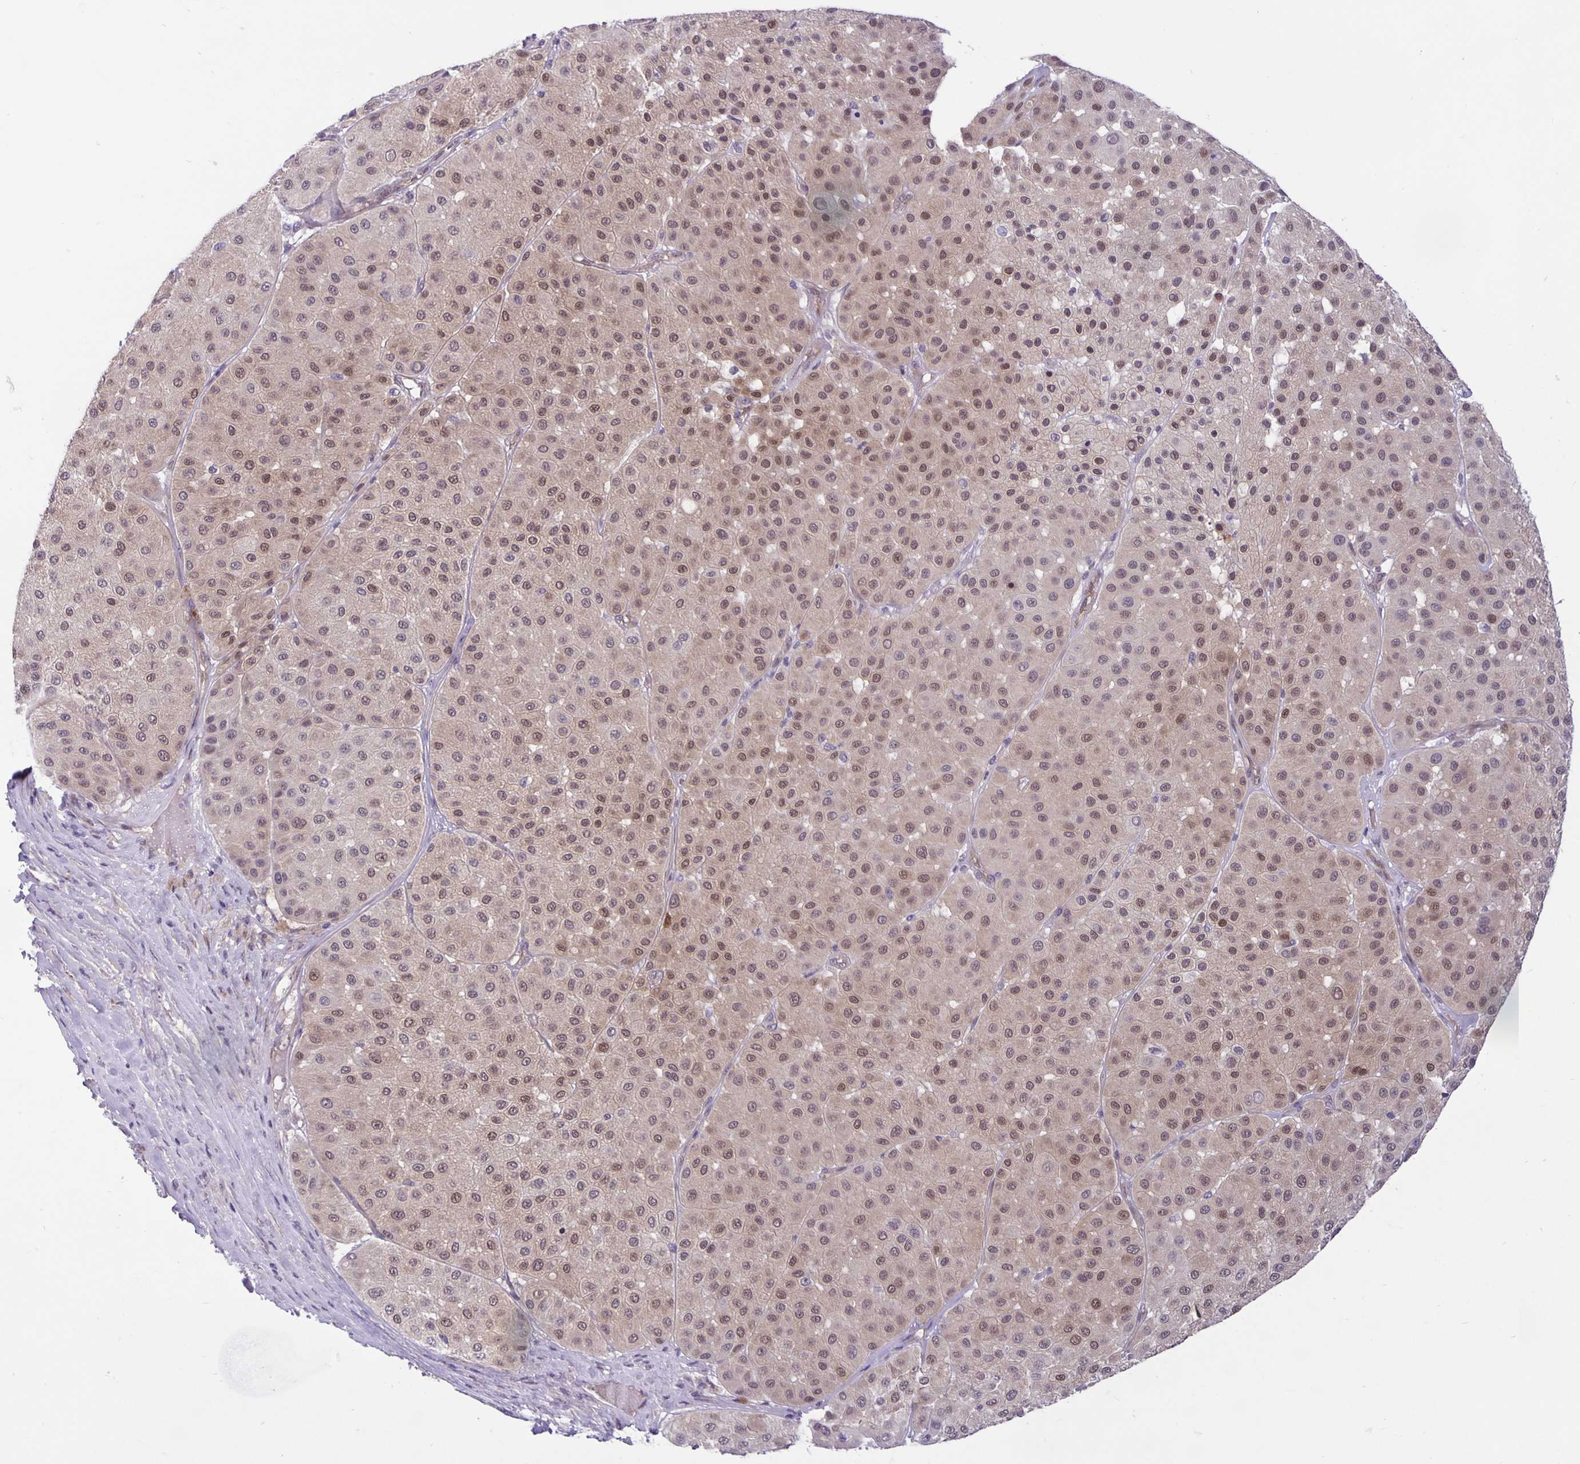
{"staining": {"intensity": "weak", "quantity": ">75%", "location": "cytoplasmic/membranous,nuclear"}, "tissue": "melanoma", "cell_type": "Tumor cells", "image_type": "cancer", "snomed": [{"axis": "morphology", "description": "Malignant melanoma, Metastatic site"}, {"axis": "topography", "description": "Smooth muscle"}], "caption": "Immunohistochemical staining of melanoma reveals low levels of weak cytoplasmic/membranous and nuclear protein staining in about >75% of tumor cells.", "gene": "TAX1BP3", "patient": {"sex": "male", "age": 41}}